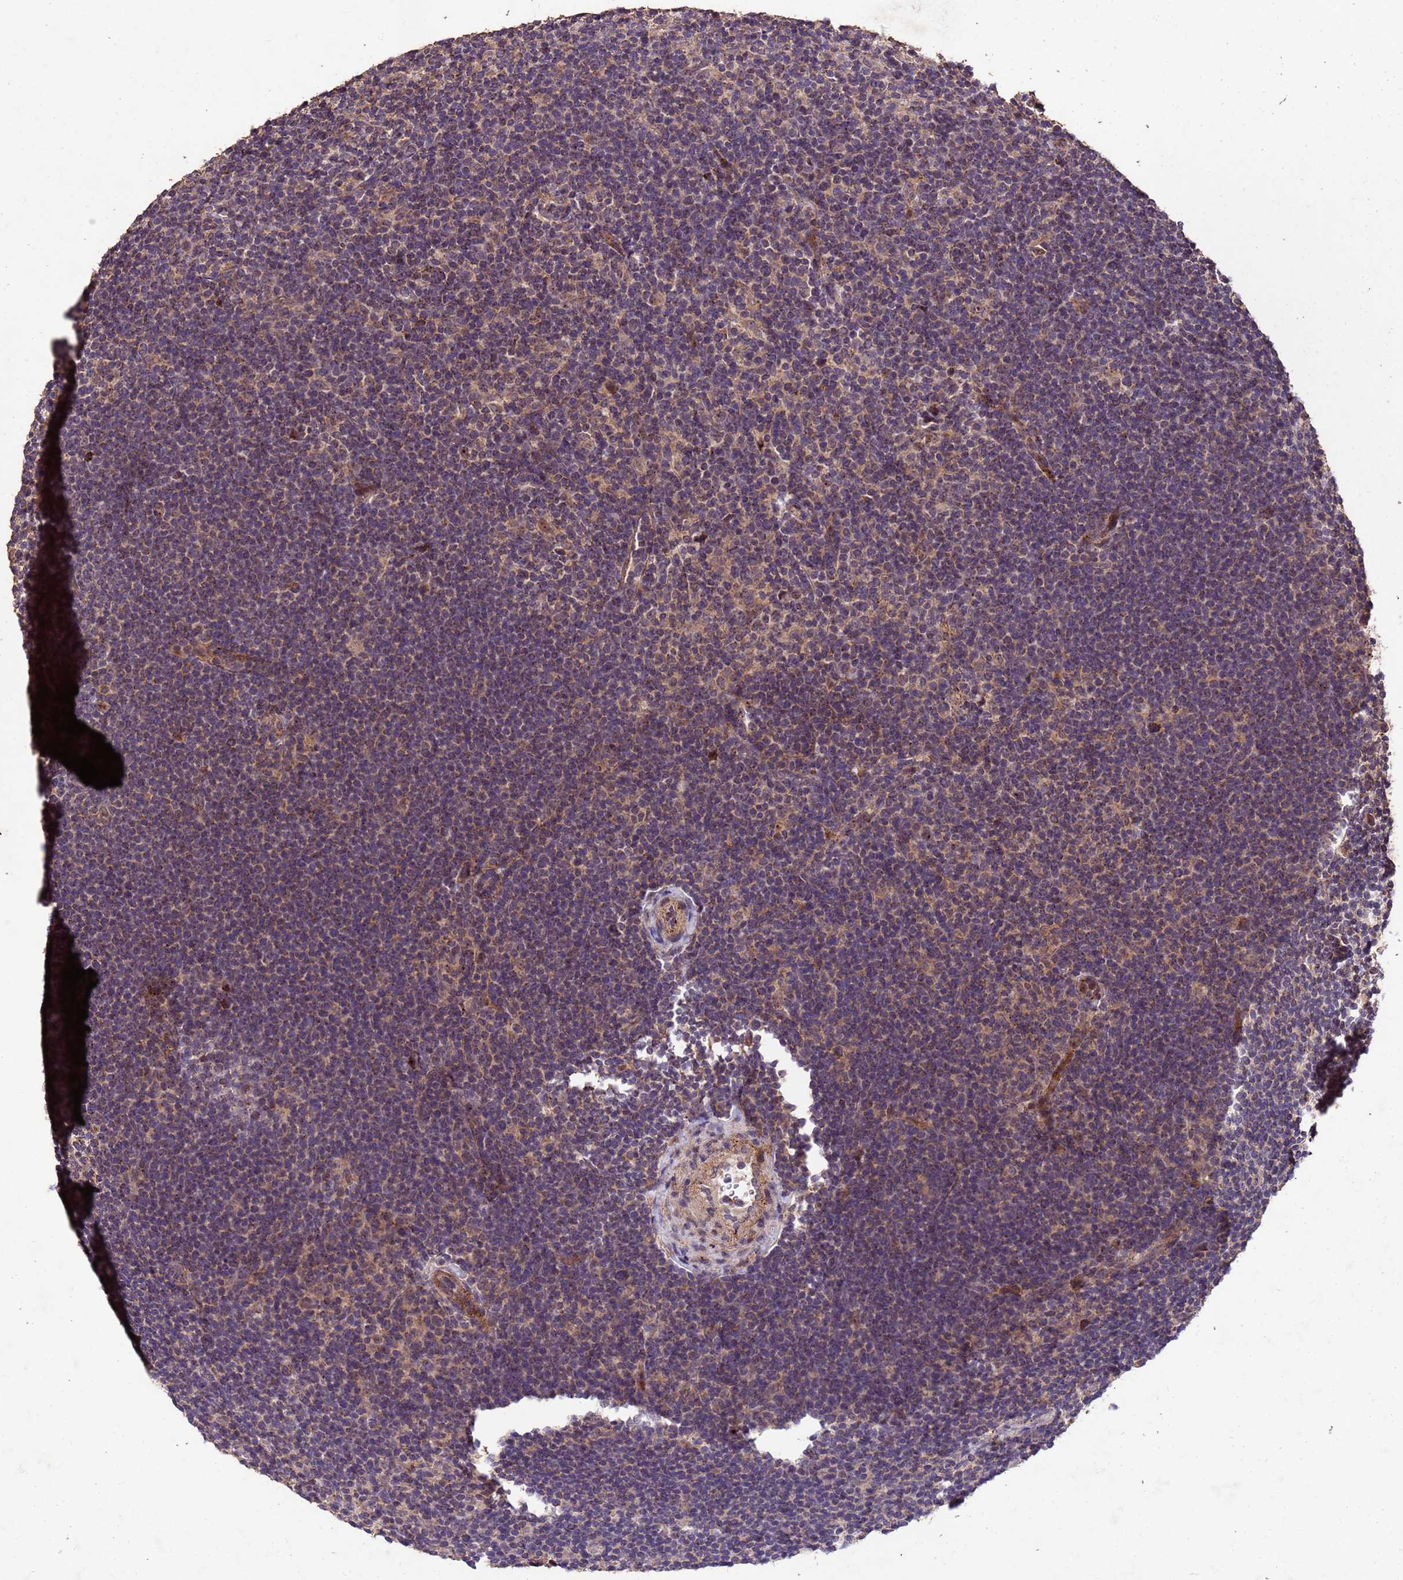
{"staining": {"intensity": "weak", "quantity": ">75%", "location": "cytoplasmic/membranous,nuclear"}, "tissue": "lymphoma", "cell_type": "Tumor cells", "image_type": "cancer", "snomed": [{"axis": "morphology", "description": "Hodgkin's disease, NOS"}, {"axis": "topography", "description": "Lymph node"}], "caption": "About >75% of tumor cells in lymphoma display weak cytoplasmic/membranous and nuclear protein expression as visualized by brown immunohistochemical staining.", "gene": "TOR4A", "patient": {"sex": "female", "age": 57}}